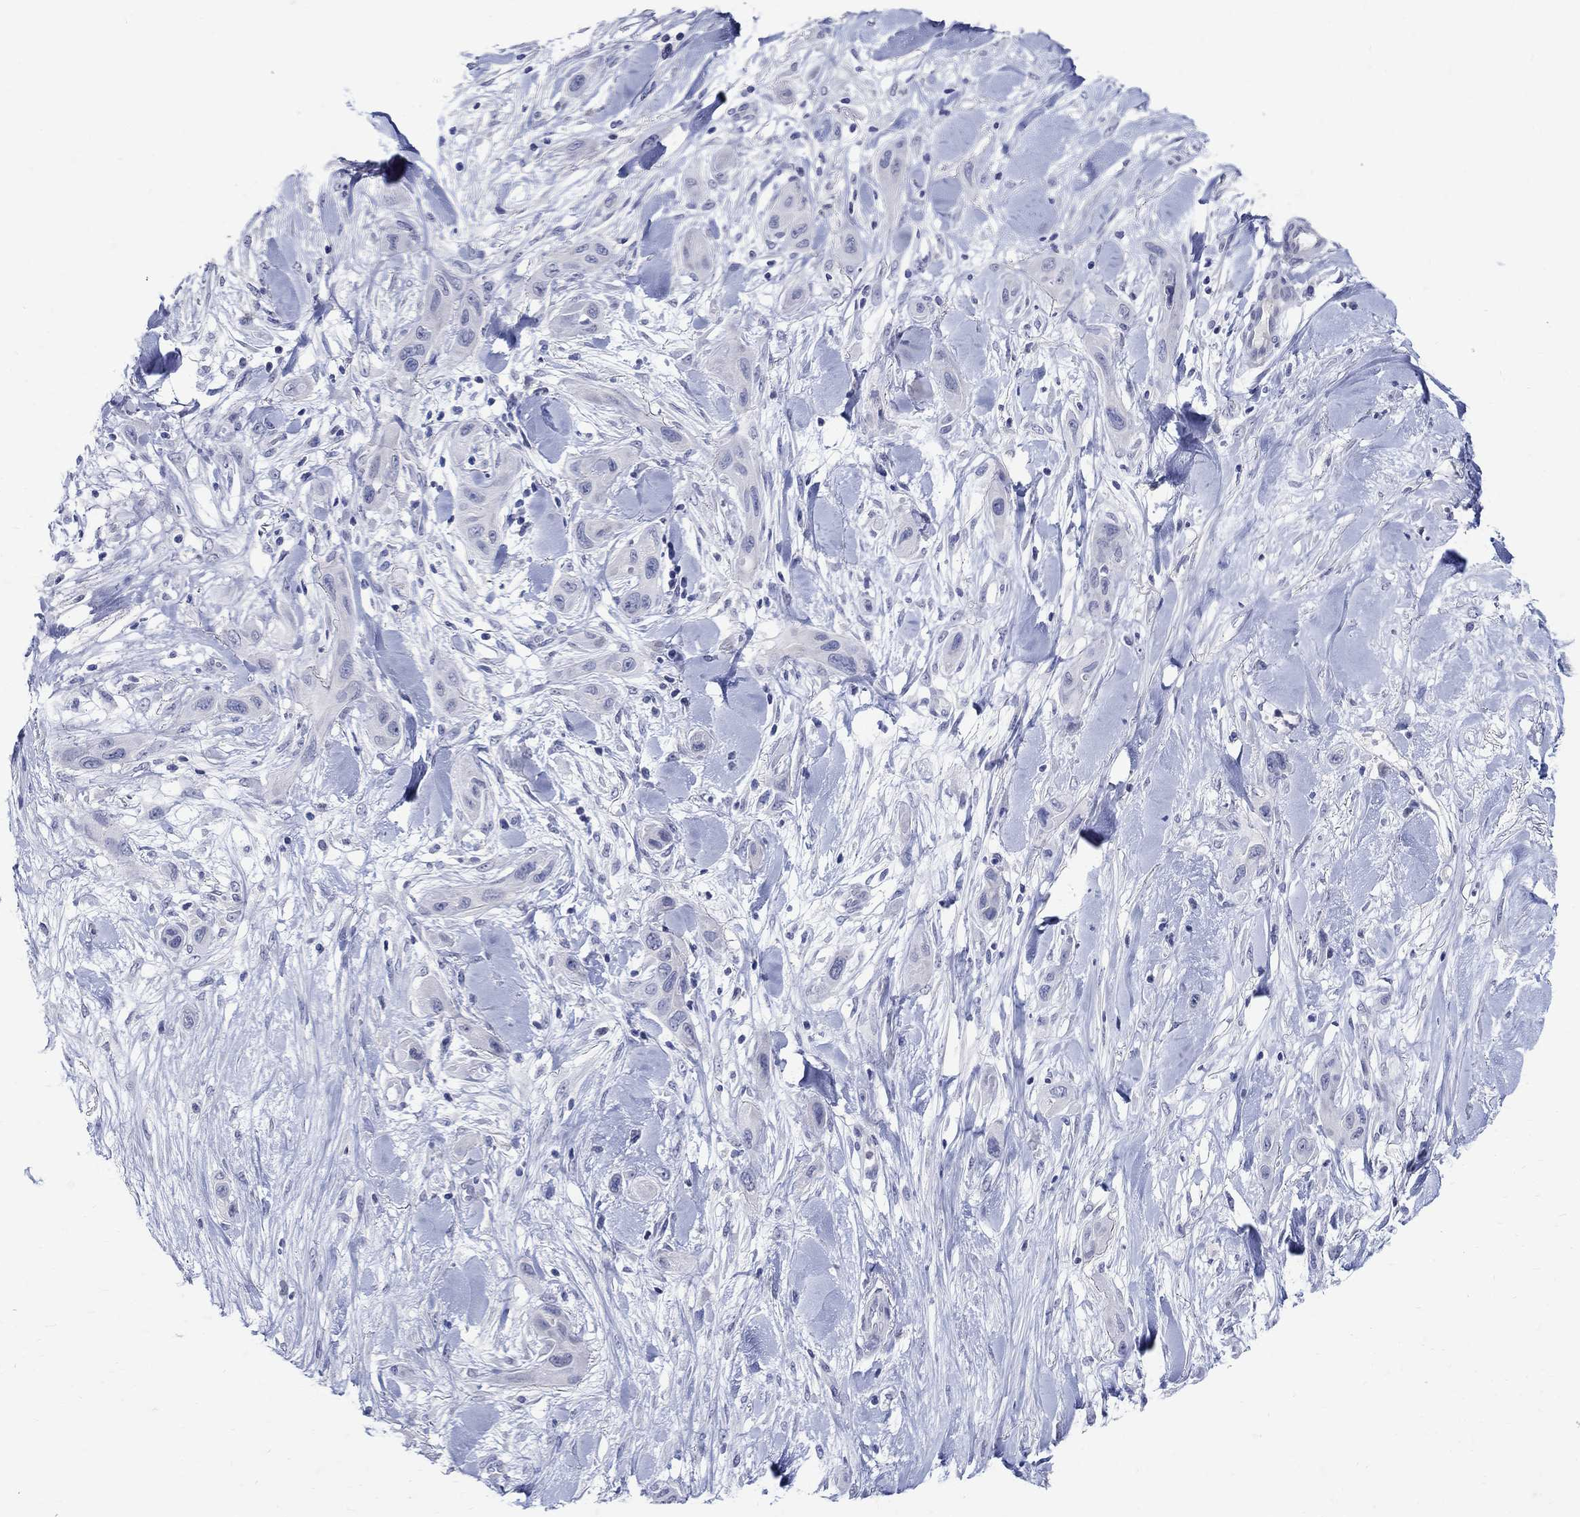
{"staining": {"intensity": "negative", "quantity": "none", "location": "none"}, "tissue": "skin cancer", "cell_type": "Tumor cells", "image_type": "cancer", "snomed": [{"axis": "morphology", "description": "Squamous cell carcinoma, NOS"}, {"axis": "topography", "description": "Skin"}], "caption": "The IHC photomicrograph has no significant expression in tumor cells of skin cancer (squamous cell carcinoma) tissue.", "gene": "SOX2", "patient": {"sex": "male", "age": 79}}